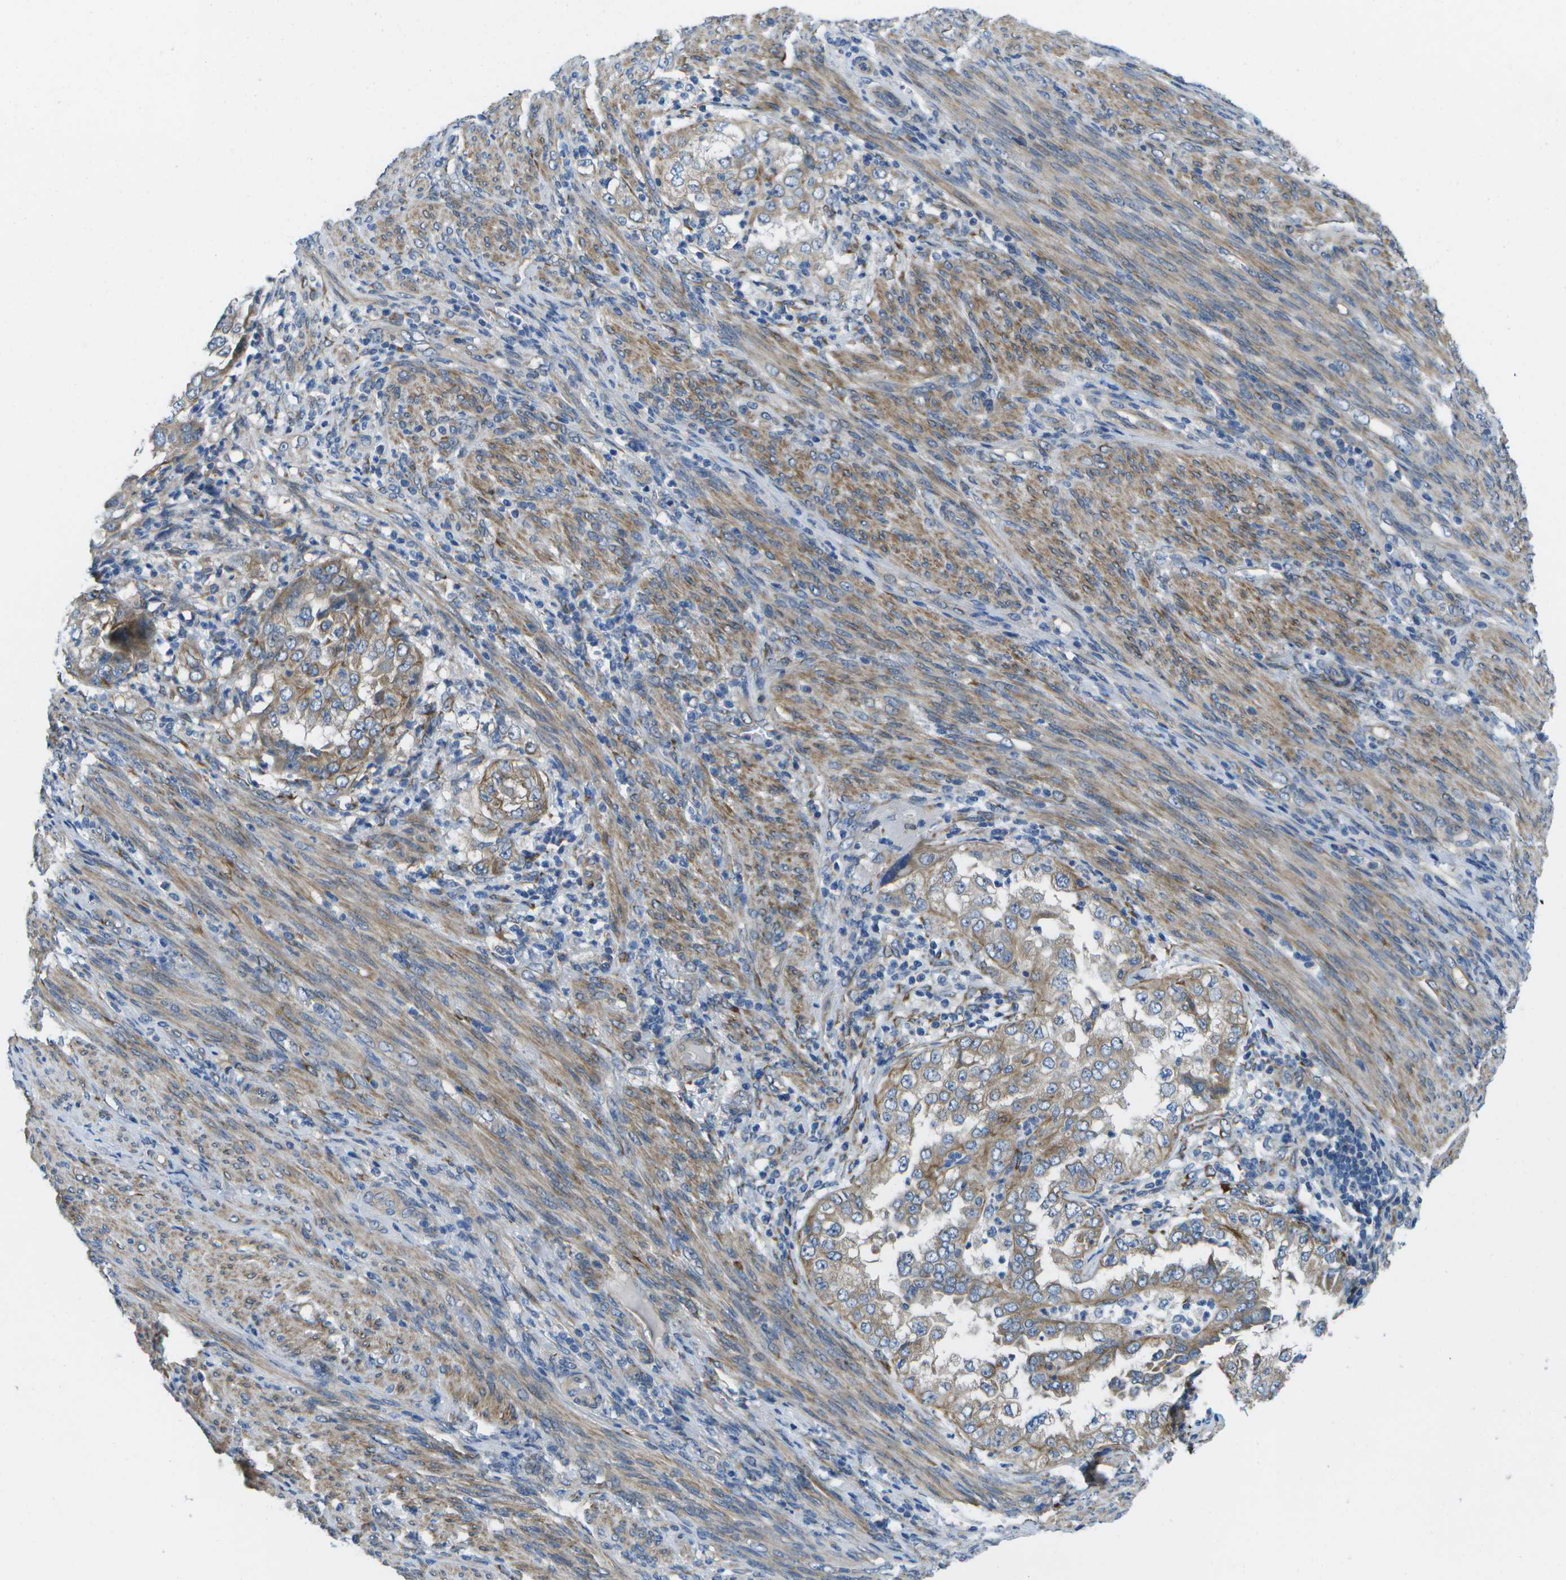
{"staining": {"intensity": "moderate", "quantity": "25%-75%", "location": "cytoplasmic/membranous"}, "tissue": "endometrial cancer", "cell_type": "Tumor cells", "image_type": "cancer", "snomed": [{"axis": "morphology", "description": "Adenocarcinoma, NOS"}, {"axis": "topography", "description": "Endometrium"}], "caption": "Protein staining exhibits moderate cytoplasmic/membranous staining in about 25%-75% of tumor cells in endometrial adenocarcinoma. (brown staining indicates protein expression, while blue staining denotes nuclei).", "gene": "P3H1", "patient": {"sex": "female", "age": 85}}